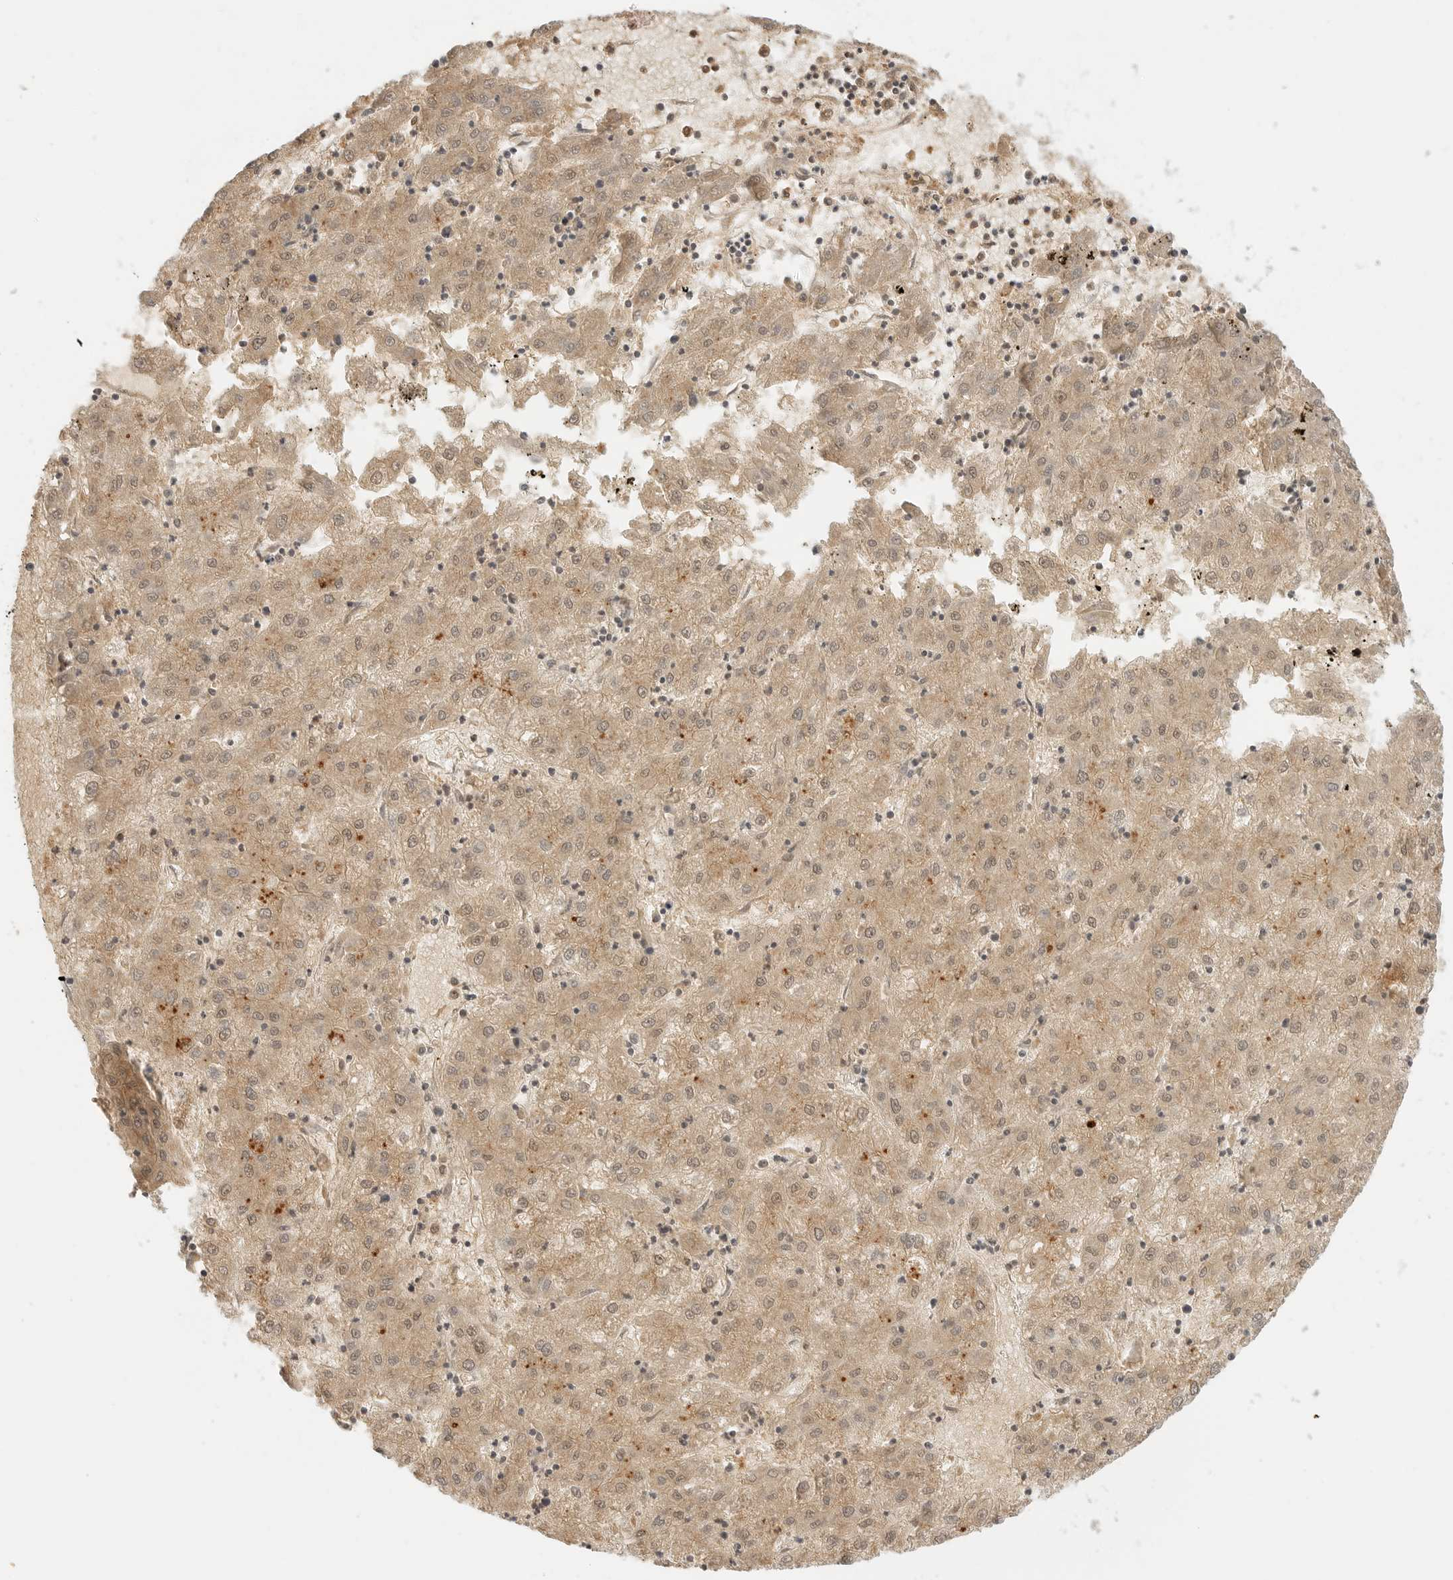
{"staining": {"intensity": "moderate", "quantity": ">75%", "location": "cytoplasmic/membranous,nuclear"}, "tissue": "liver cancer", "cell_type": "Tumor cells", "image_type": "cancer", "snomed": [{"axis": "morphology", "description": "Carcinoma, Hepatocellular, NOS"}, {"axis": "topography", "description": "Liver"}], "caption": "Immunohistochemical staining of human liver cancer (hepatocellular carcinoma) shows moderate cytoplasmic/membranous and nuclear protein expression in about >75% of tumor cells. (DAB = brown stain, brightfield microscopy at high magnification).", "gene": "EPHA1", "patient": {"sex": "male", "age": 72}}